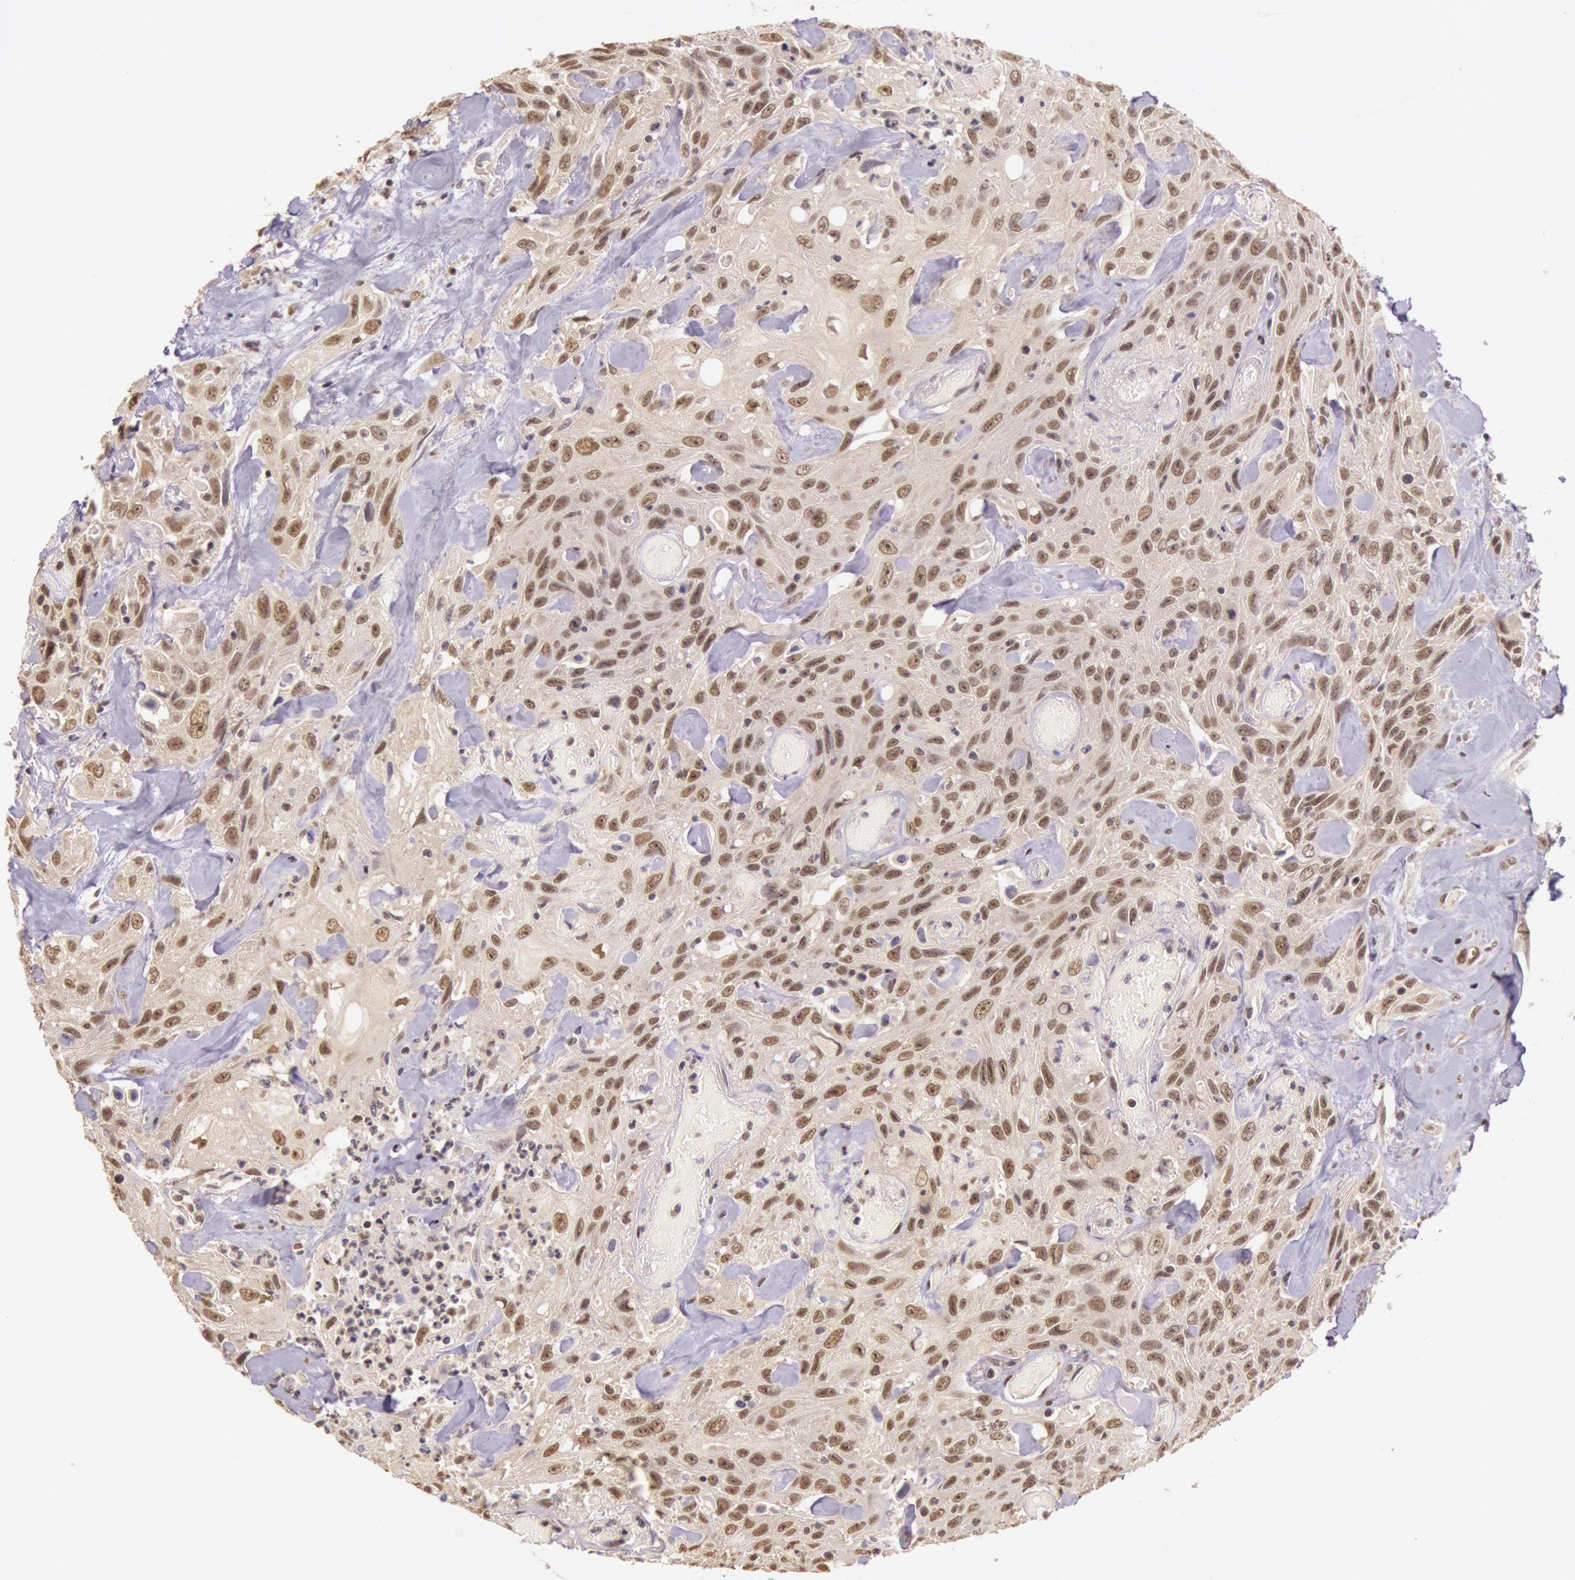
{"staining": {"intensity": "weak", "quantity": "25%-75%", "location": "cytoplasmic/membranous"}, "tissue": "urothelial cancer", "cell_type": "Tumor cells", "image_type": "cancer", "snomed": [{"axis": "morphology", "description": "Urothelial carcinoma, High grade"}, {"axis": "topography", "description": "Urinary bladder"}], "caption": "About 25%-75% of tumor cells in urothelial cancer reveal weak cytoplasmic/membranous protein staining as visualized by brown immunohistochemical staining.", "gene": "RTL10", "patient": {"sex": "female", "age": 84}}